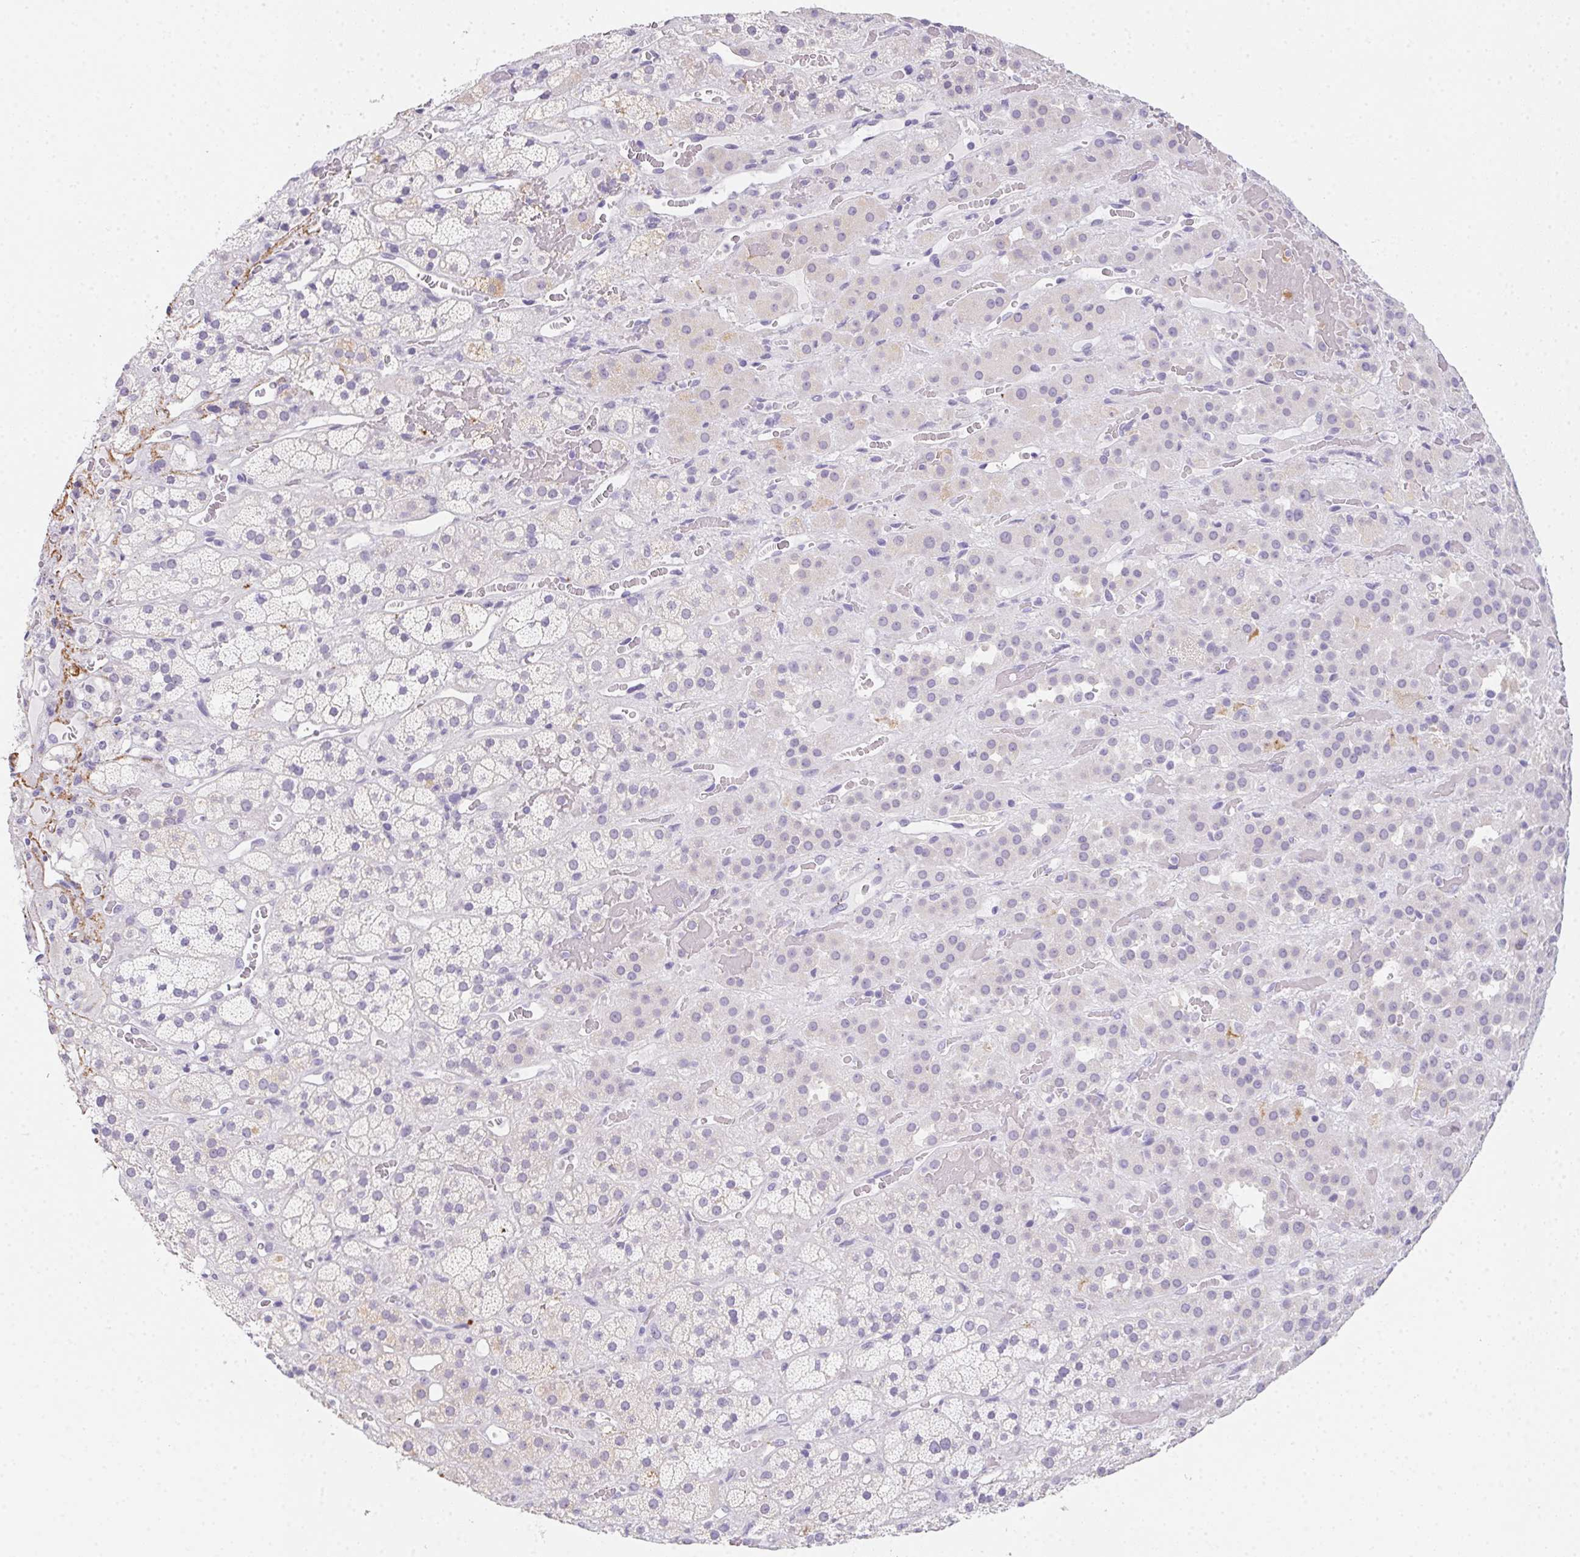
{"staining": {"intensity": "negative", "quantity": "none", "location": "none"}, "tissue": "adrenal gland", "cell_type": "Glandular cells", "image_type": "normal", "snomed": [{"axis": "morphology", "description": "Normal tissue, NOS"}, {"axis": "topography", "description": "Adrenal gland"}], "caption": "High power microscopy photomicrograph of an immunohistochemistry (IHC) image of benign adrenal gland, revealing no significant staining in glandular cells. (Brightfield microscopy of DAB (3,3'-diaminobenzidine) IHC at high magnification).", "gene": "MYL4", "patient": {"sex": "male", "age": 57}}